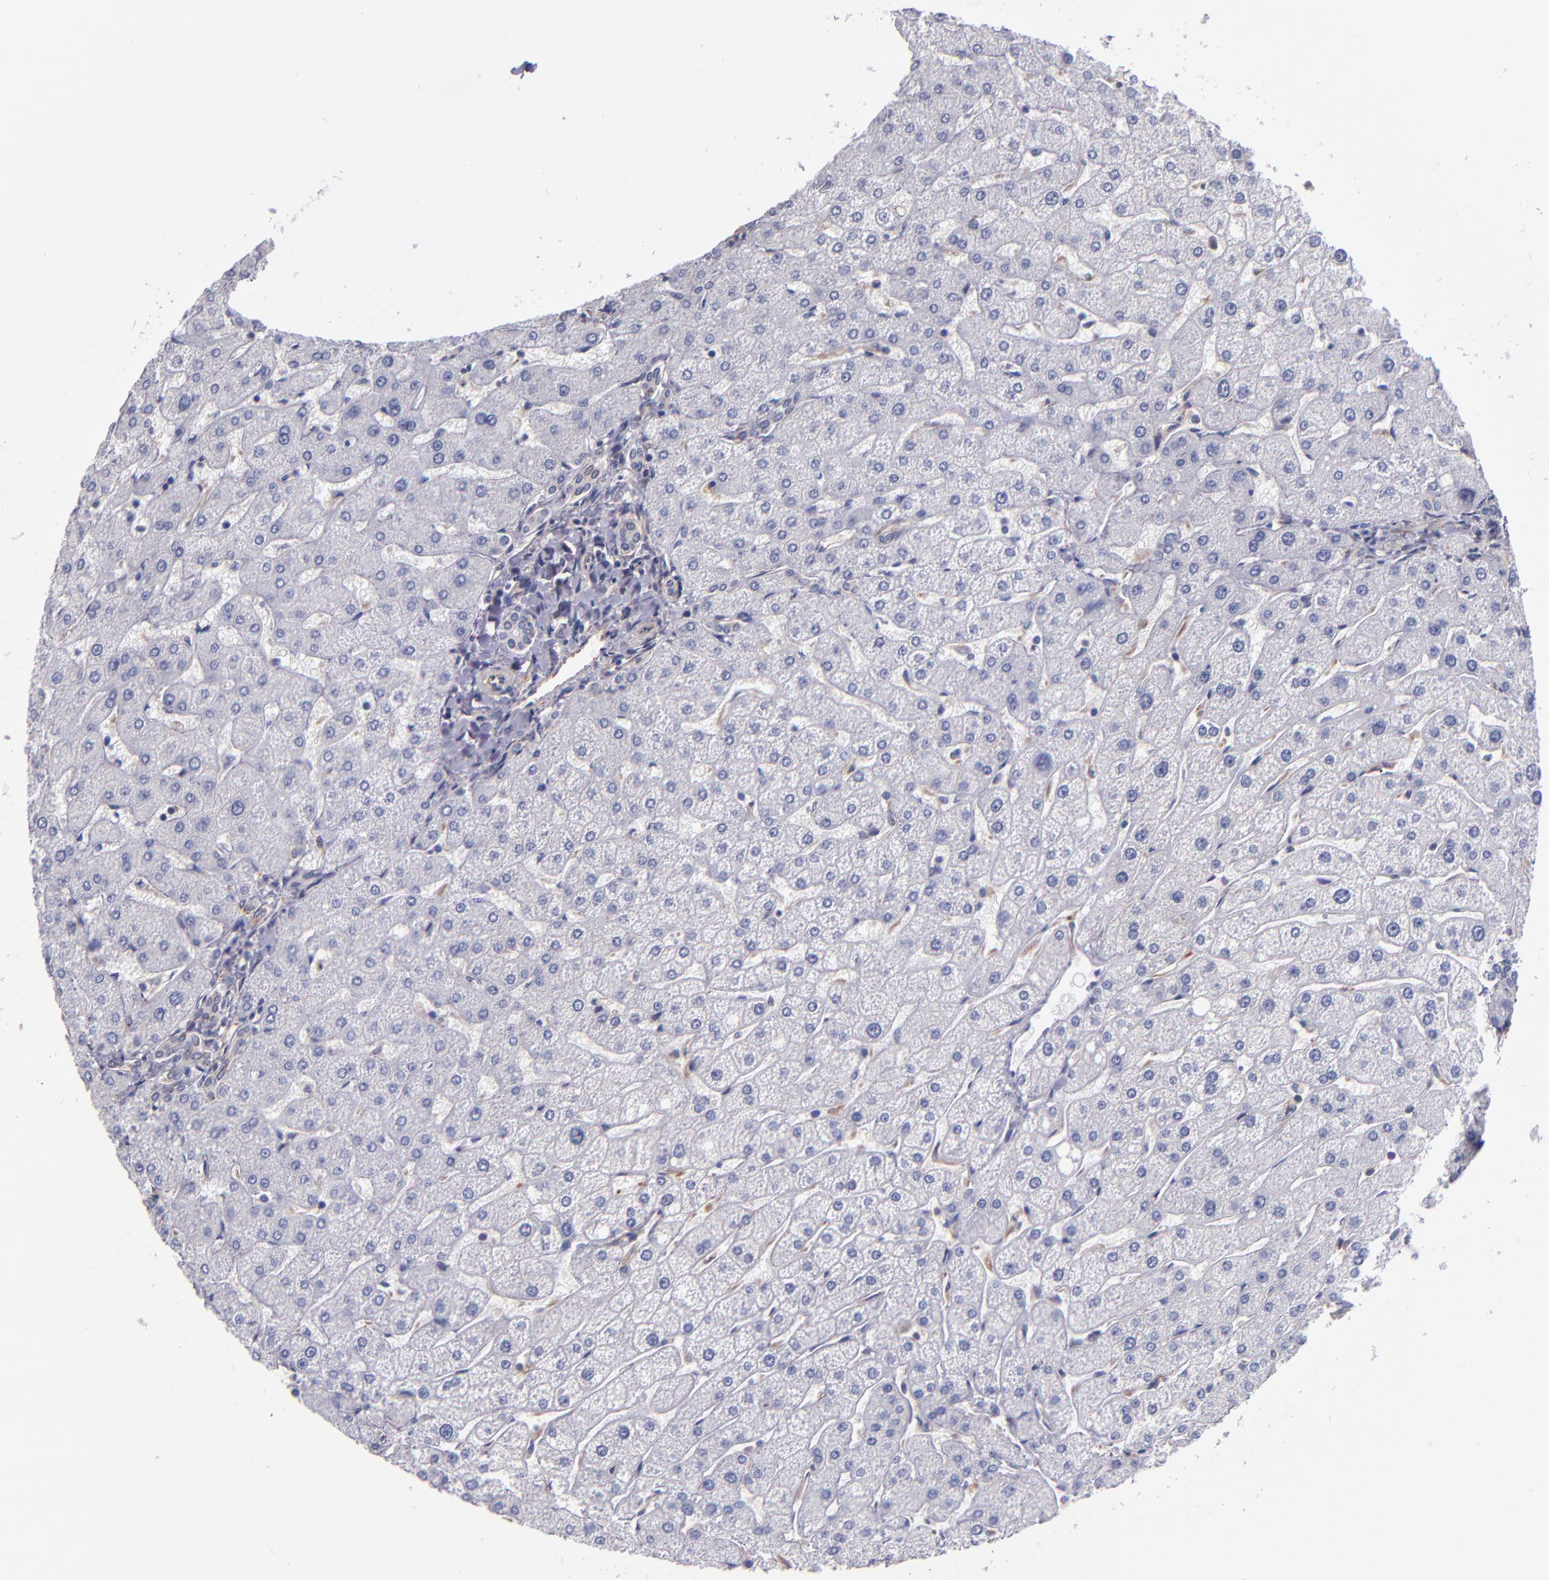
{"staining": {"intensity": "negative", "quantity": "none", "location": "none"}, "tissue": "liver", "cell_type": "Cholangiocytes", "image_type": "normal", "snomed": [{"axis": "morphology", "description": "Normal tissue, NOS"}, {"axis": "topography", "description": "Liver"}], "caption": "Cholangiocytes are negative for brown protein staining in unremarkable liver. Brightfield microscopy of IHC stained with DAB (3,3'-diaminobenzidine) (brown) and hematoxylin (blue), captured at high magnification.", "gene": "ABCC1", "patient": {"sex": "male", "age": 67}}